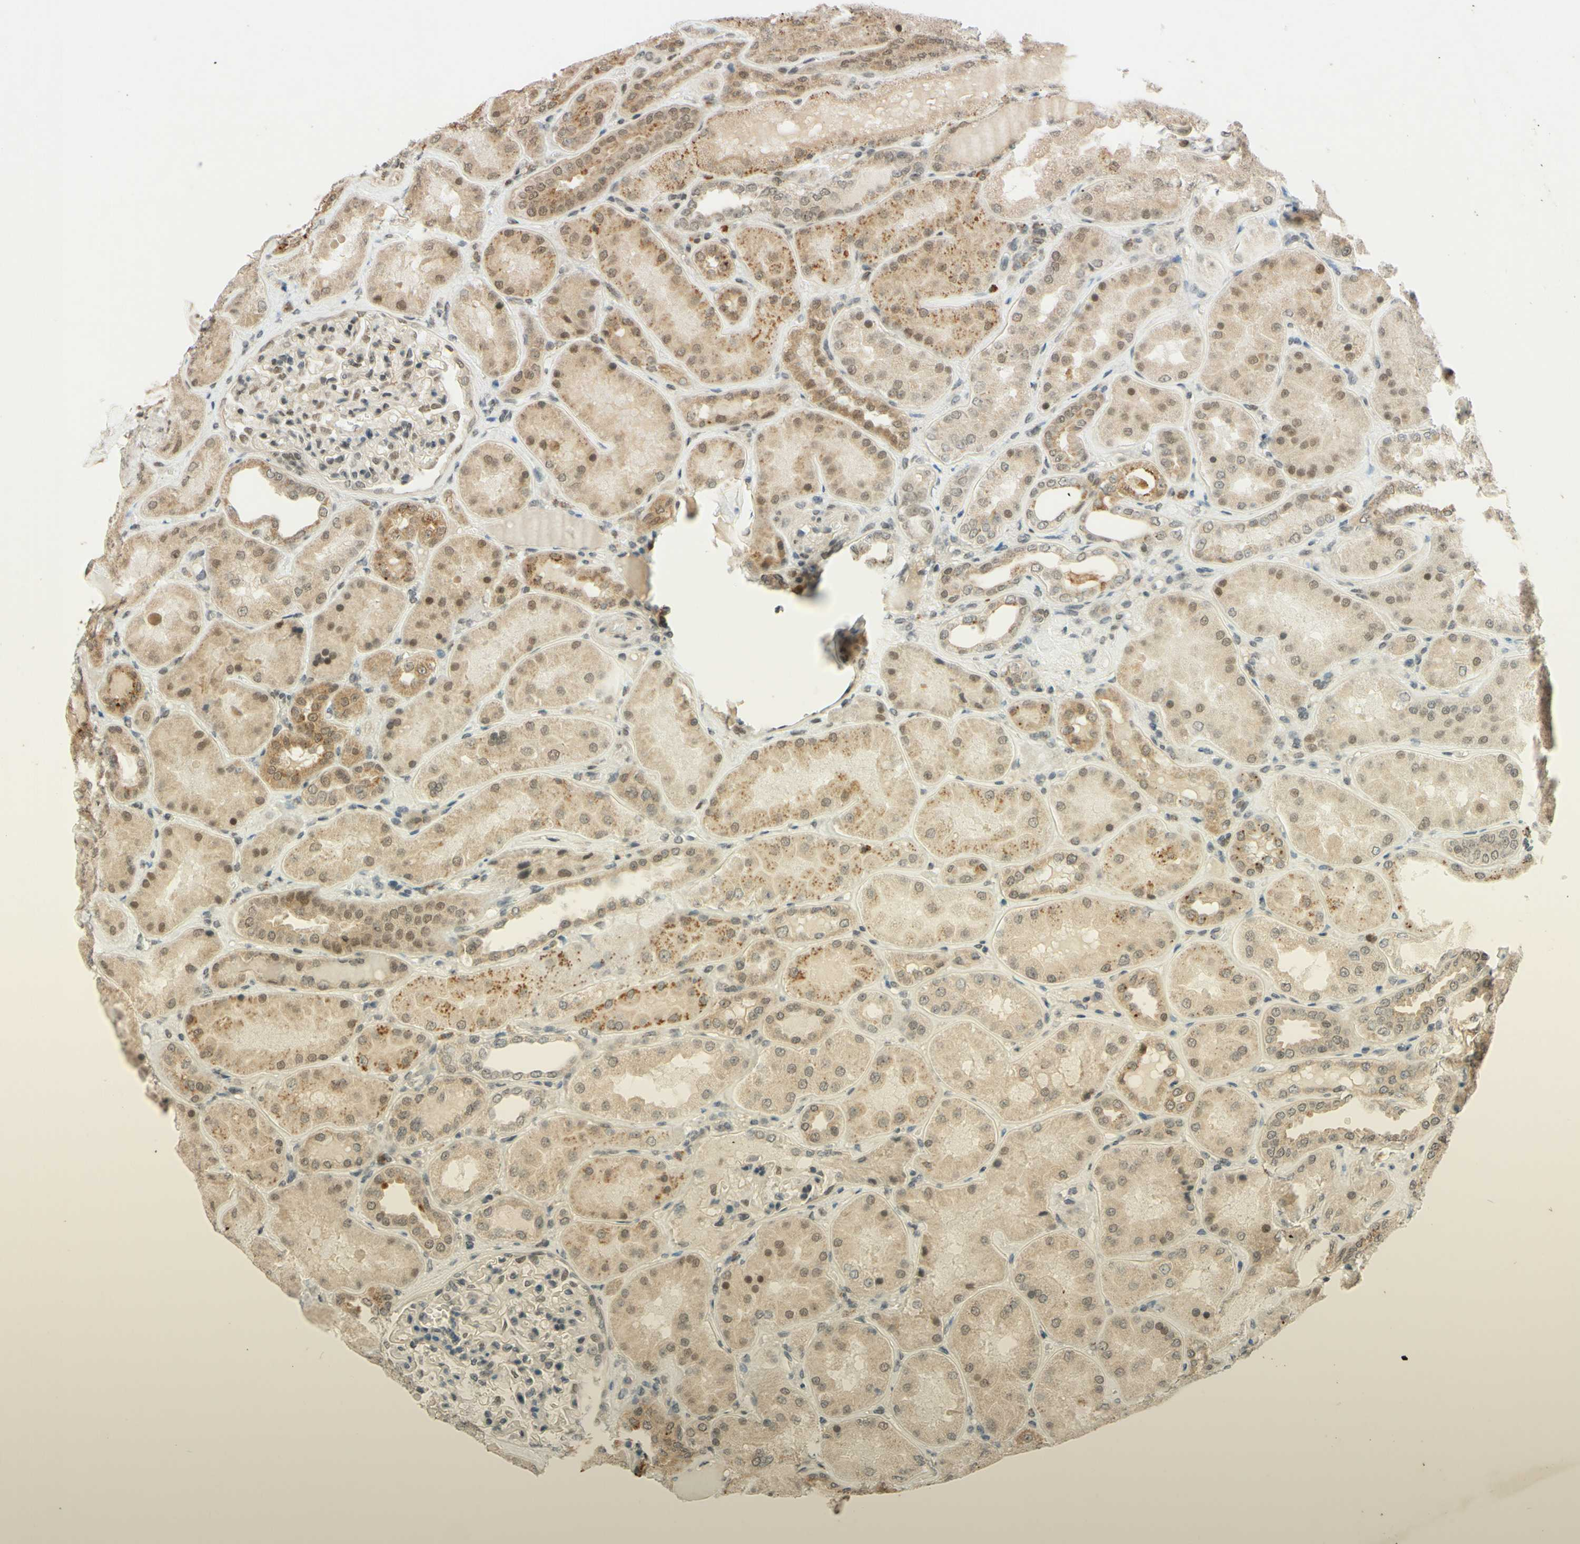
{"staining": {"intensity": "moderate", "quantity": "25%-75%", "location": "nuclear"}, "tissue": "kidney", "cell_type": "Cells in glomeruli", "image_type": "normal", "snomed": [{"axis": "morphology", "description": "Normal tissue, NOS"}, {"axis": "topography", "description": "Kidney"}], "caption": "This image shows unremarkable kidney stained with immunohistochemistry (IHC) to label a protein in brown. The nuclear of cells in glomeruli show moderate positivity for the protein. Nuclei are counter-stained blue.", "gene": "SMARCB1", "patient": {"sex": "female", "age": 56}}